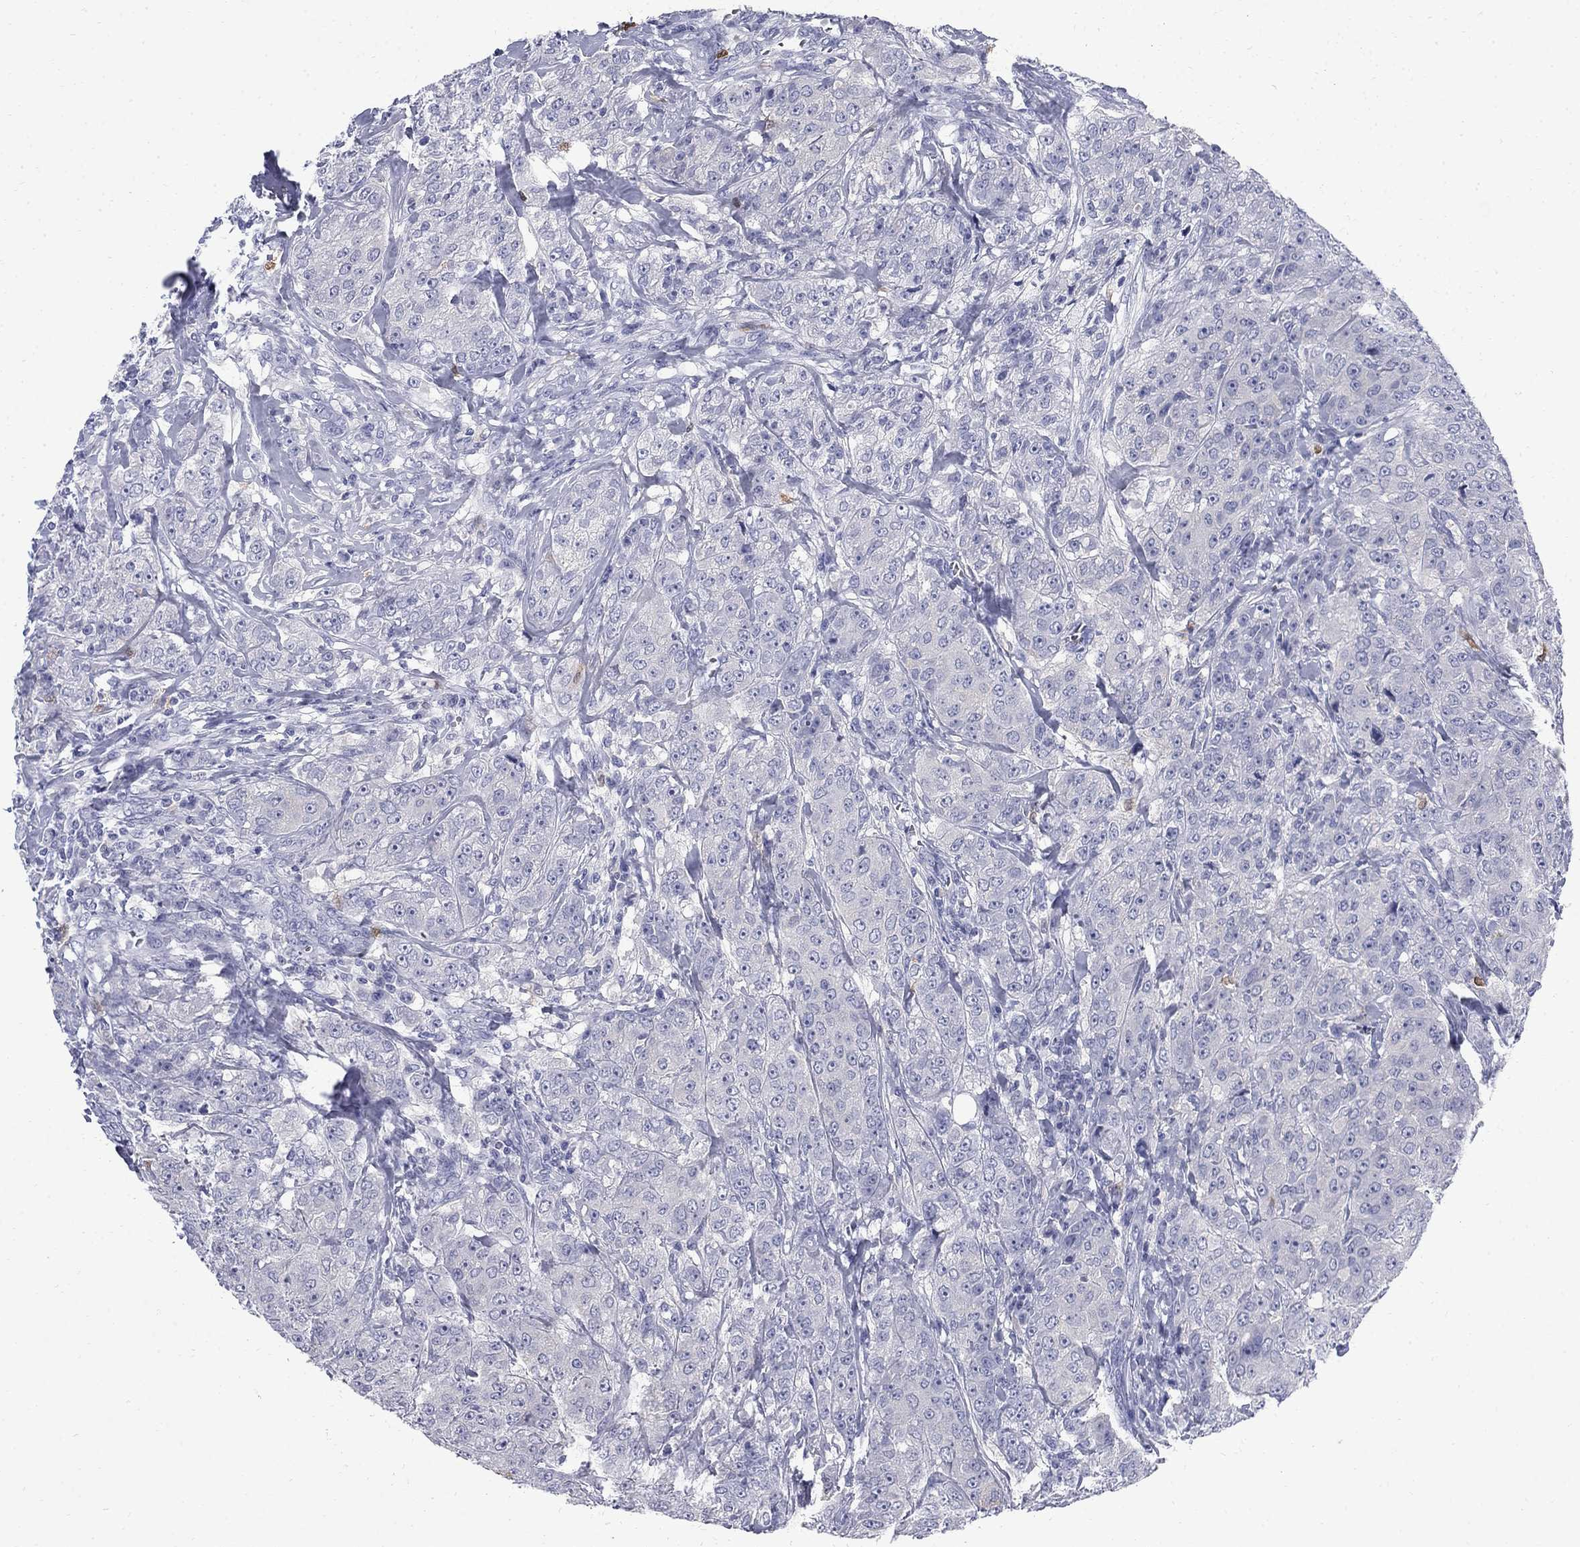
{"staining": {"intensity": "negative", "quantity": "none", "location": "none"}, "tissue": "breast cancer", "cell_type": "Tumor cells", "image_type": "cancer", "snomed": [{"axis": "morphology", "description": "Duct carcinoma"}, {"axis": "topography", "description": "Breast"}], "caption": "Immunohistochemical staining of human breast cancer (infiltrating ductal carcinoma) demonstrates no significant staining in tumor cells. (IHC, brightfield microscopy, high magnification).", "gene": "SERPINB2", "patient": {"sex": "female", "age": 43}}